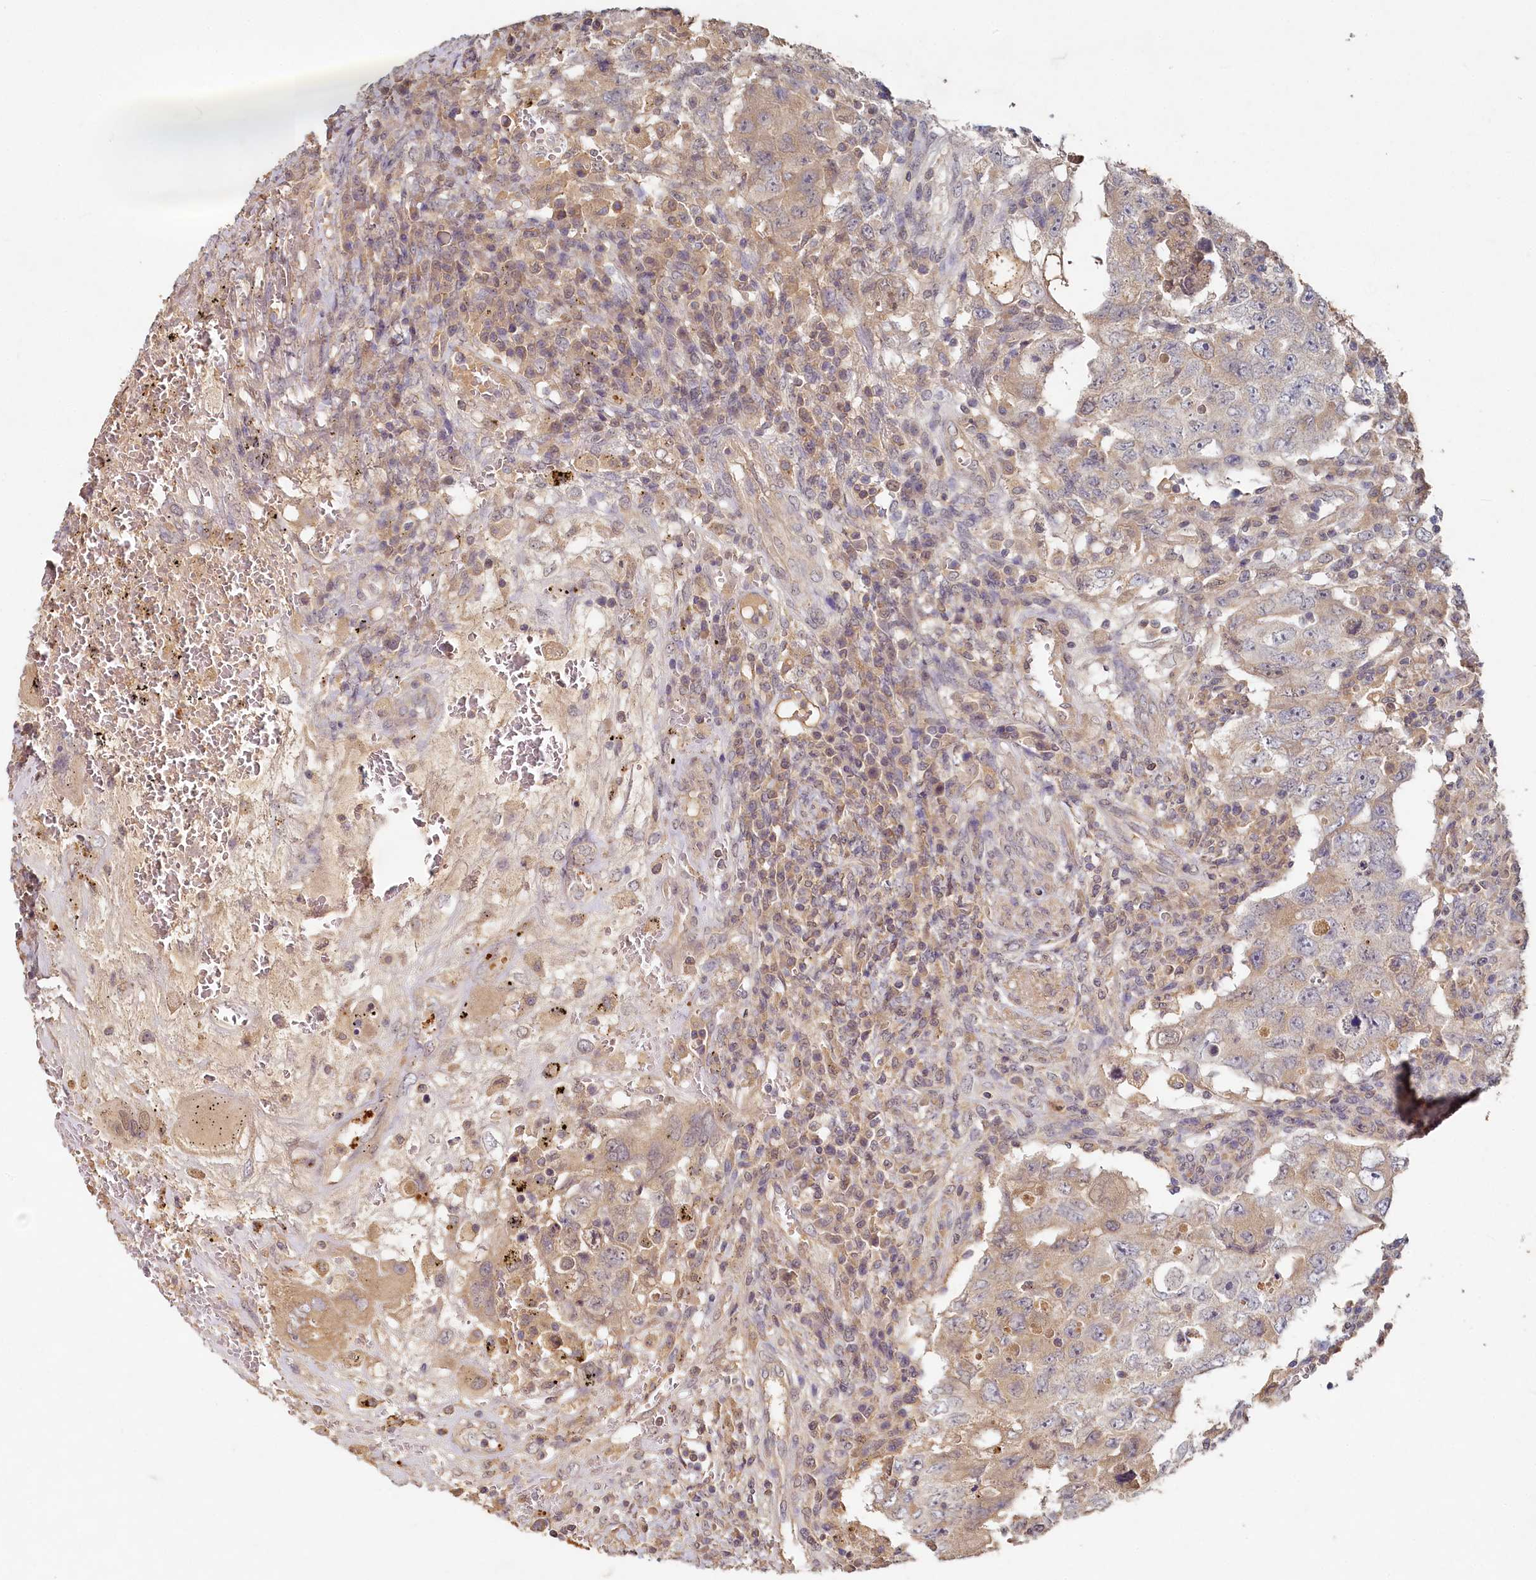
{"staining": {"intensity": "weak", "quantity": "25%-75%", "location": "cytoplasmic/membranous"}, "tissue": "testis cancer", "cell_type": "Tumor cells", "image_type": "cancer", "snomed": [{"axis": "morphology", "description": "Carcinoma, Embryonal, NOS"}, {"axis": "topography", "description": "Testis"}], "caption": "Human testis embryonal carcinoma stained for a protein (brown) shows weak cytoplasmic/membranous positive expression in approximately 25%-75% of tumor cells.", "gene": "HERC3", "patient": {"sex": "male", "age": 26}}